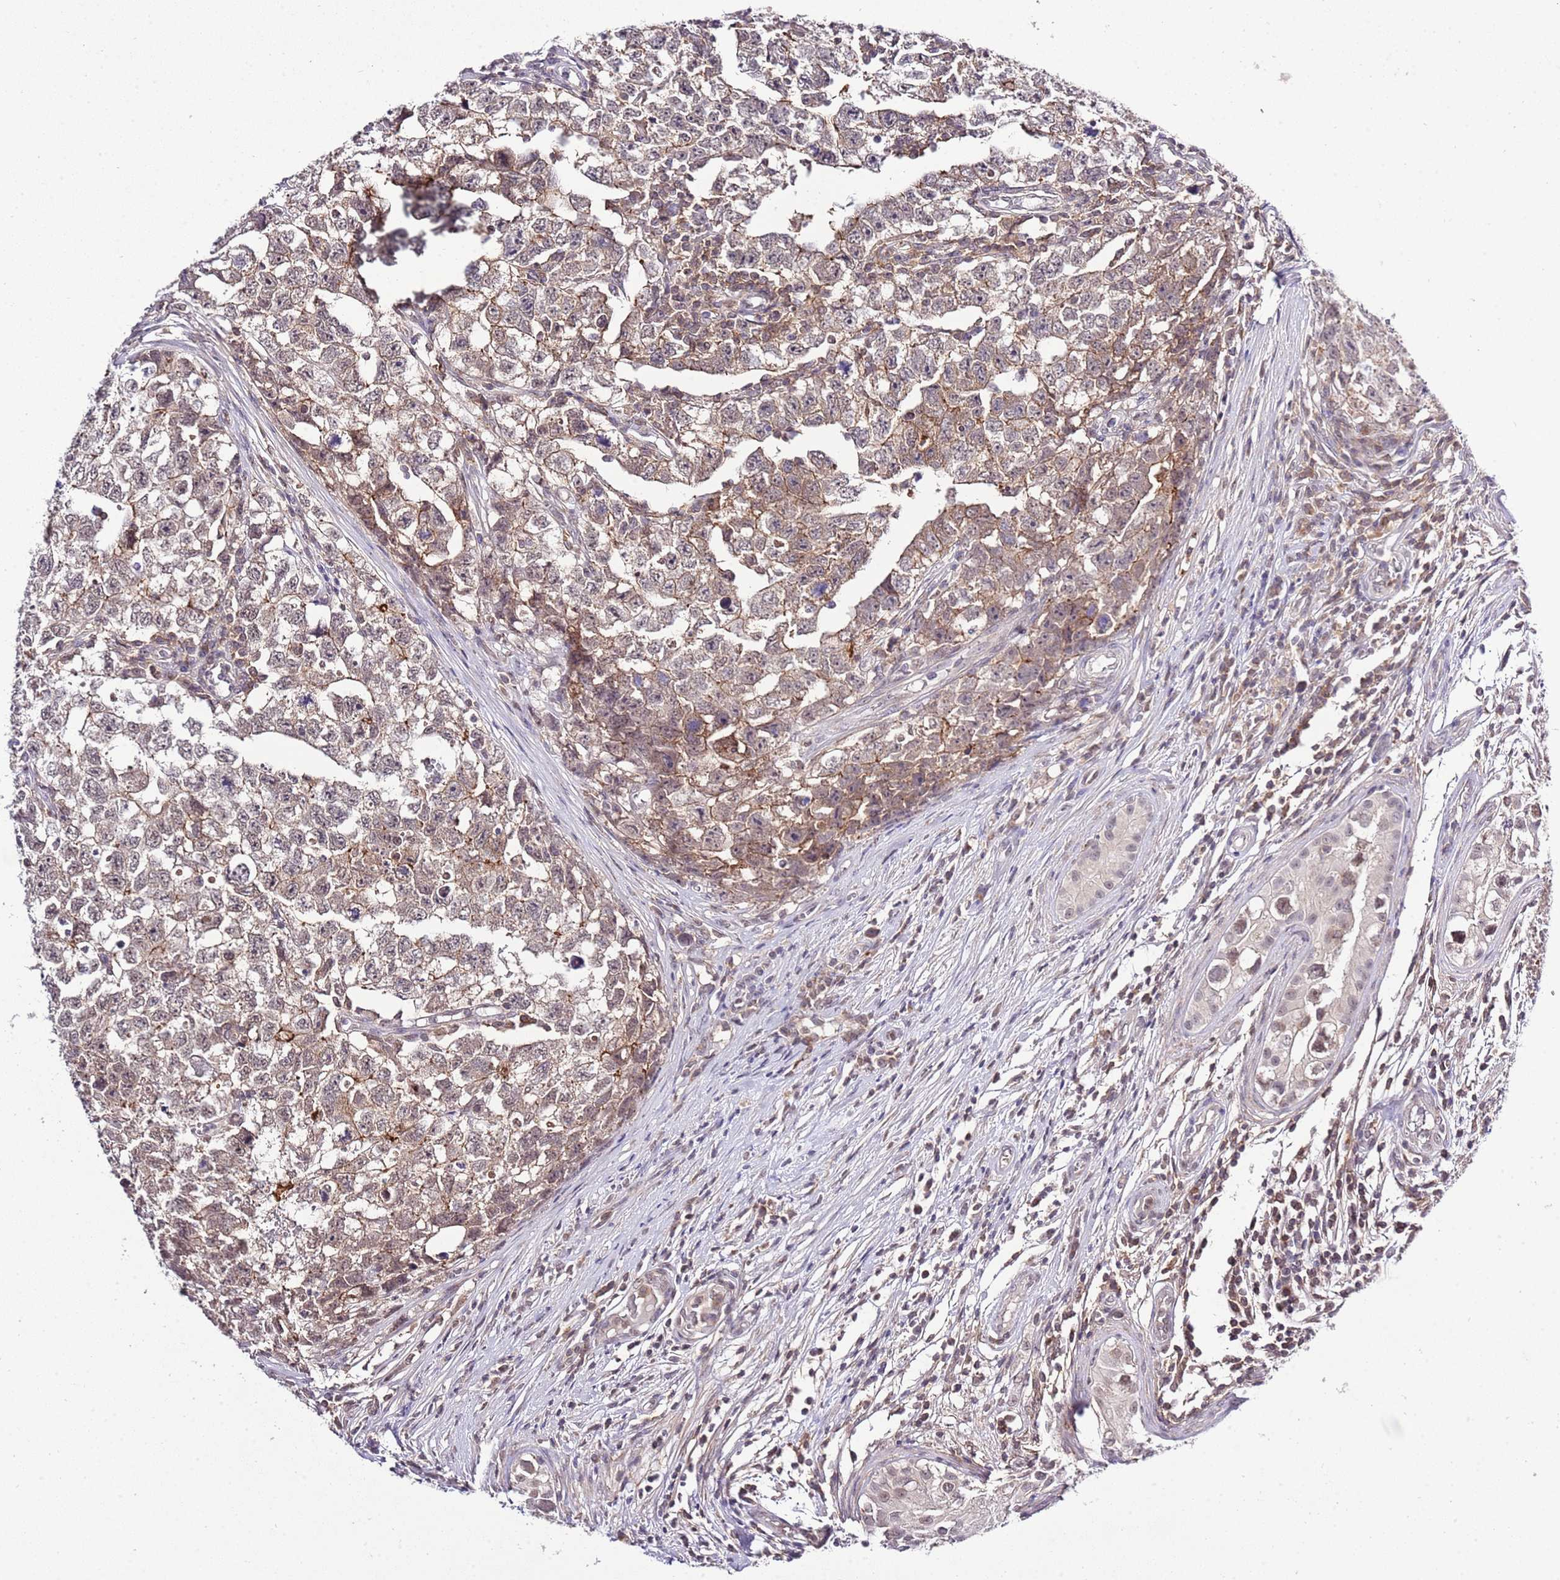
{"staining": {"intensity": "weak", "quantity": ">75%", "location": "cytoplasmic/membranous"}, "tissue": "testis cancer", "cell_type": "Tumor cells", "image_type": "cancer", "snomed": [{"axis": "morphology", "description": "Carcinoma, Embryonal, NOS"}, {"axis": "topography", "description": "Testis"}], "caption": "A low amount of weak cytoplasmic/membranous positivity is present in about >75% of tumor cells in testis embryonal carcinoma tissue.", "gene": "EFHD1", "patient": {"sex": "male", "age": 22}}